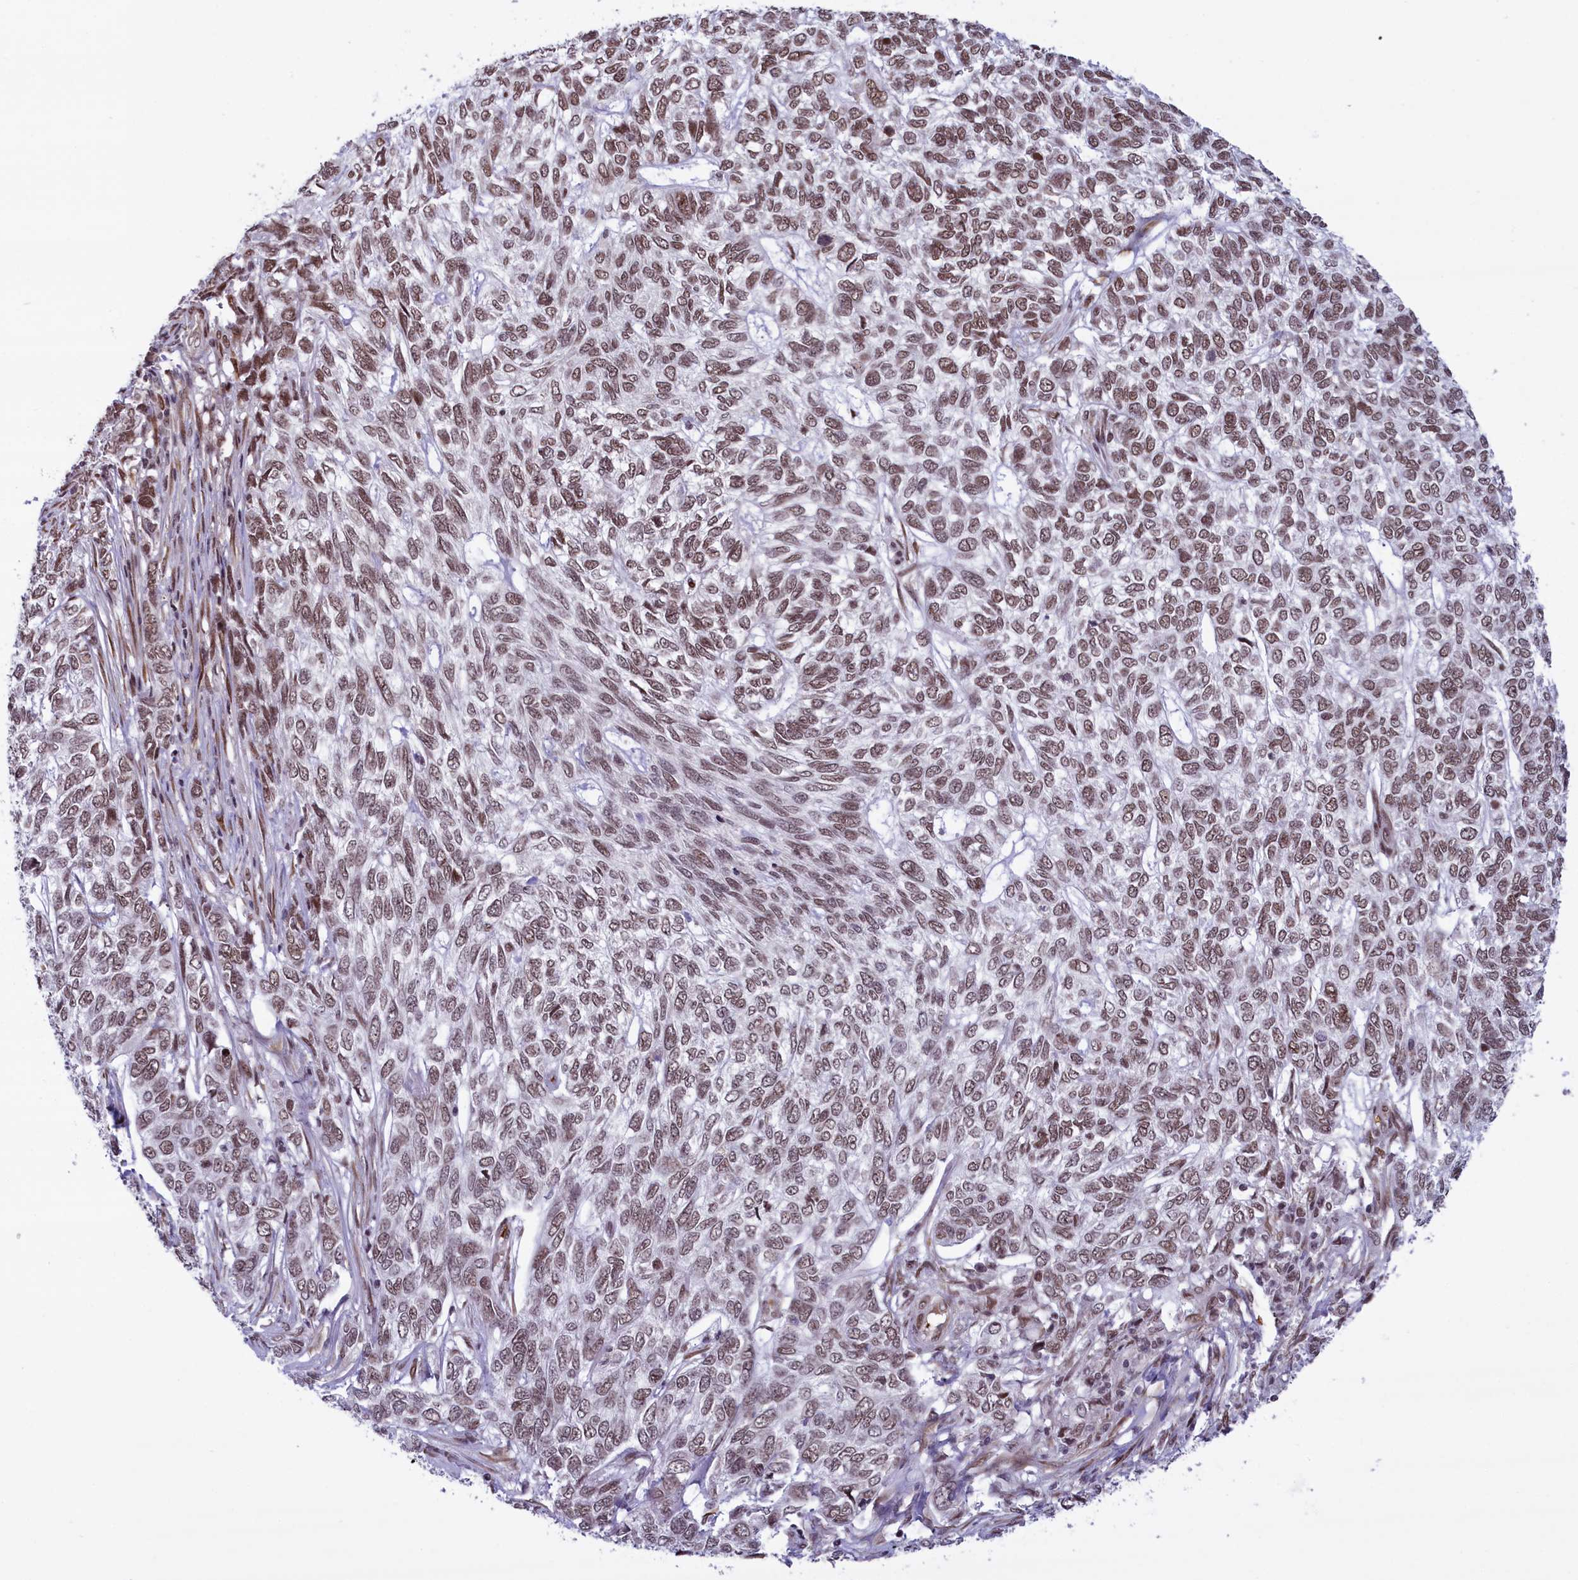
{"staining": {"intensity": "moderate", "quantity": ">75%", "location": "nuclear"}, "tissue": "skin cancer", "cell_type": "Tumor cells", "image_type": "cancer", "snomed": [{"axis": "morphology", "description": "Basal cell carcinoma"}, {"axis": "topography", "description": "Skin"}], "caption": "Protein expression analysis of human skin cancer (basal cell carcinoma) reveals moderate nuclear positivity in approximately >75% of tumor cells.", "gene": "MPHOSPH8", "patient": {"sex": "female", "age": 65}}